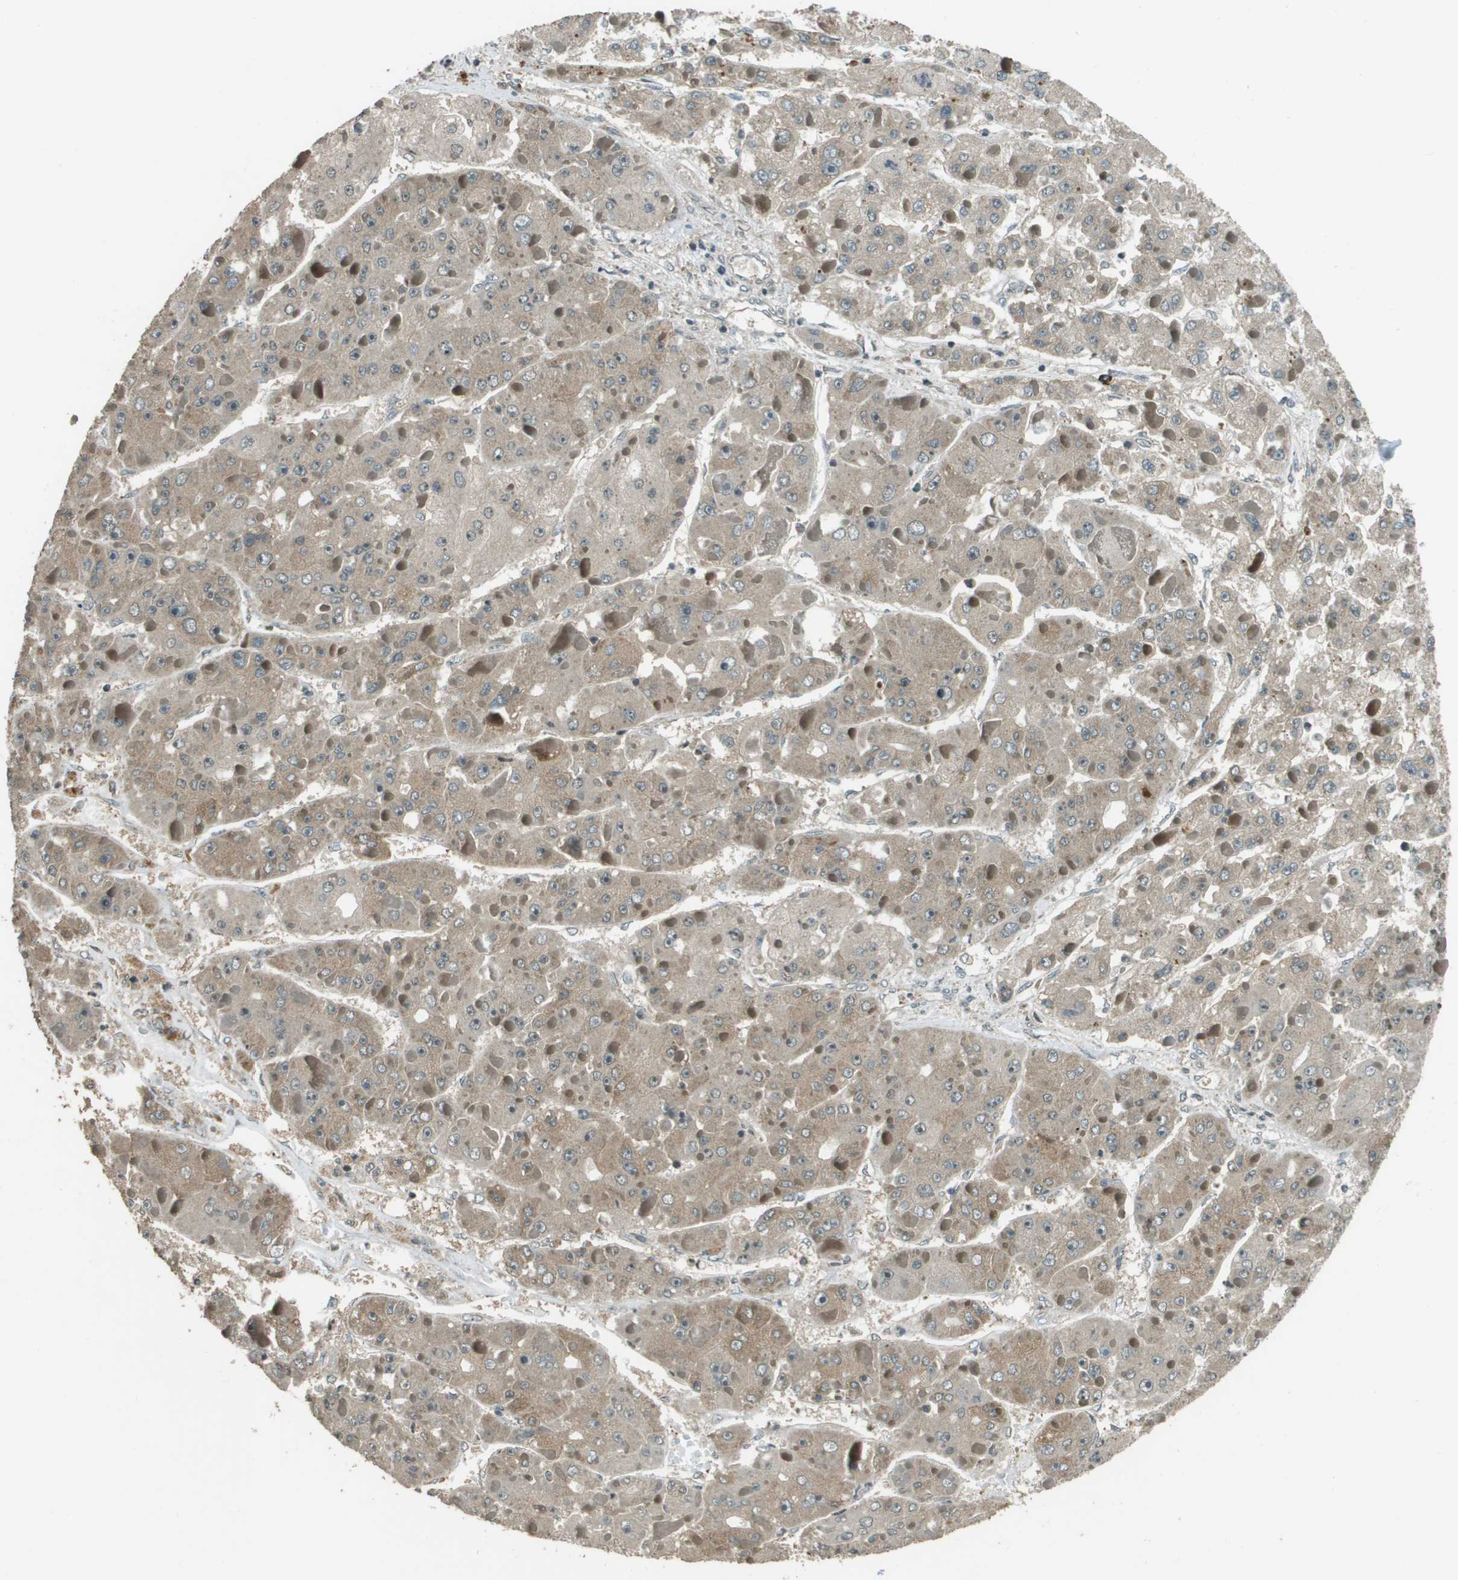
{"staining": {"intensity": "weak", "quantity": ">75%", "location": "cytoplasmic/membranous"}, "tissue": "liver cancer", "cell_type": "Tumor cells", "image_type": "cancer", "snomed": [{"axis": "morphology", "description": "Carcinoma, Hepatocellular, NOS"}, {"axis": "topography", "description": "Liver"}], "caption": "Tumor cells exhibit weak cytoplasmic/membranous staining in approximately >75% of cells in liver cancer (hepatocellular carcinoma).", "gene": "SDC3", "patient": {"sex": "female", "age": 73}}